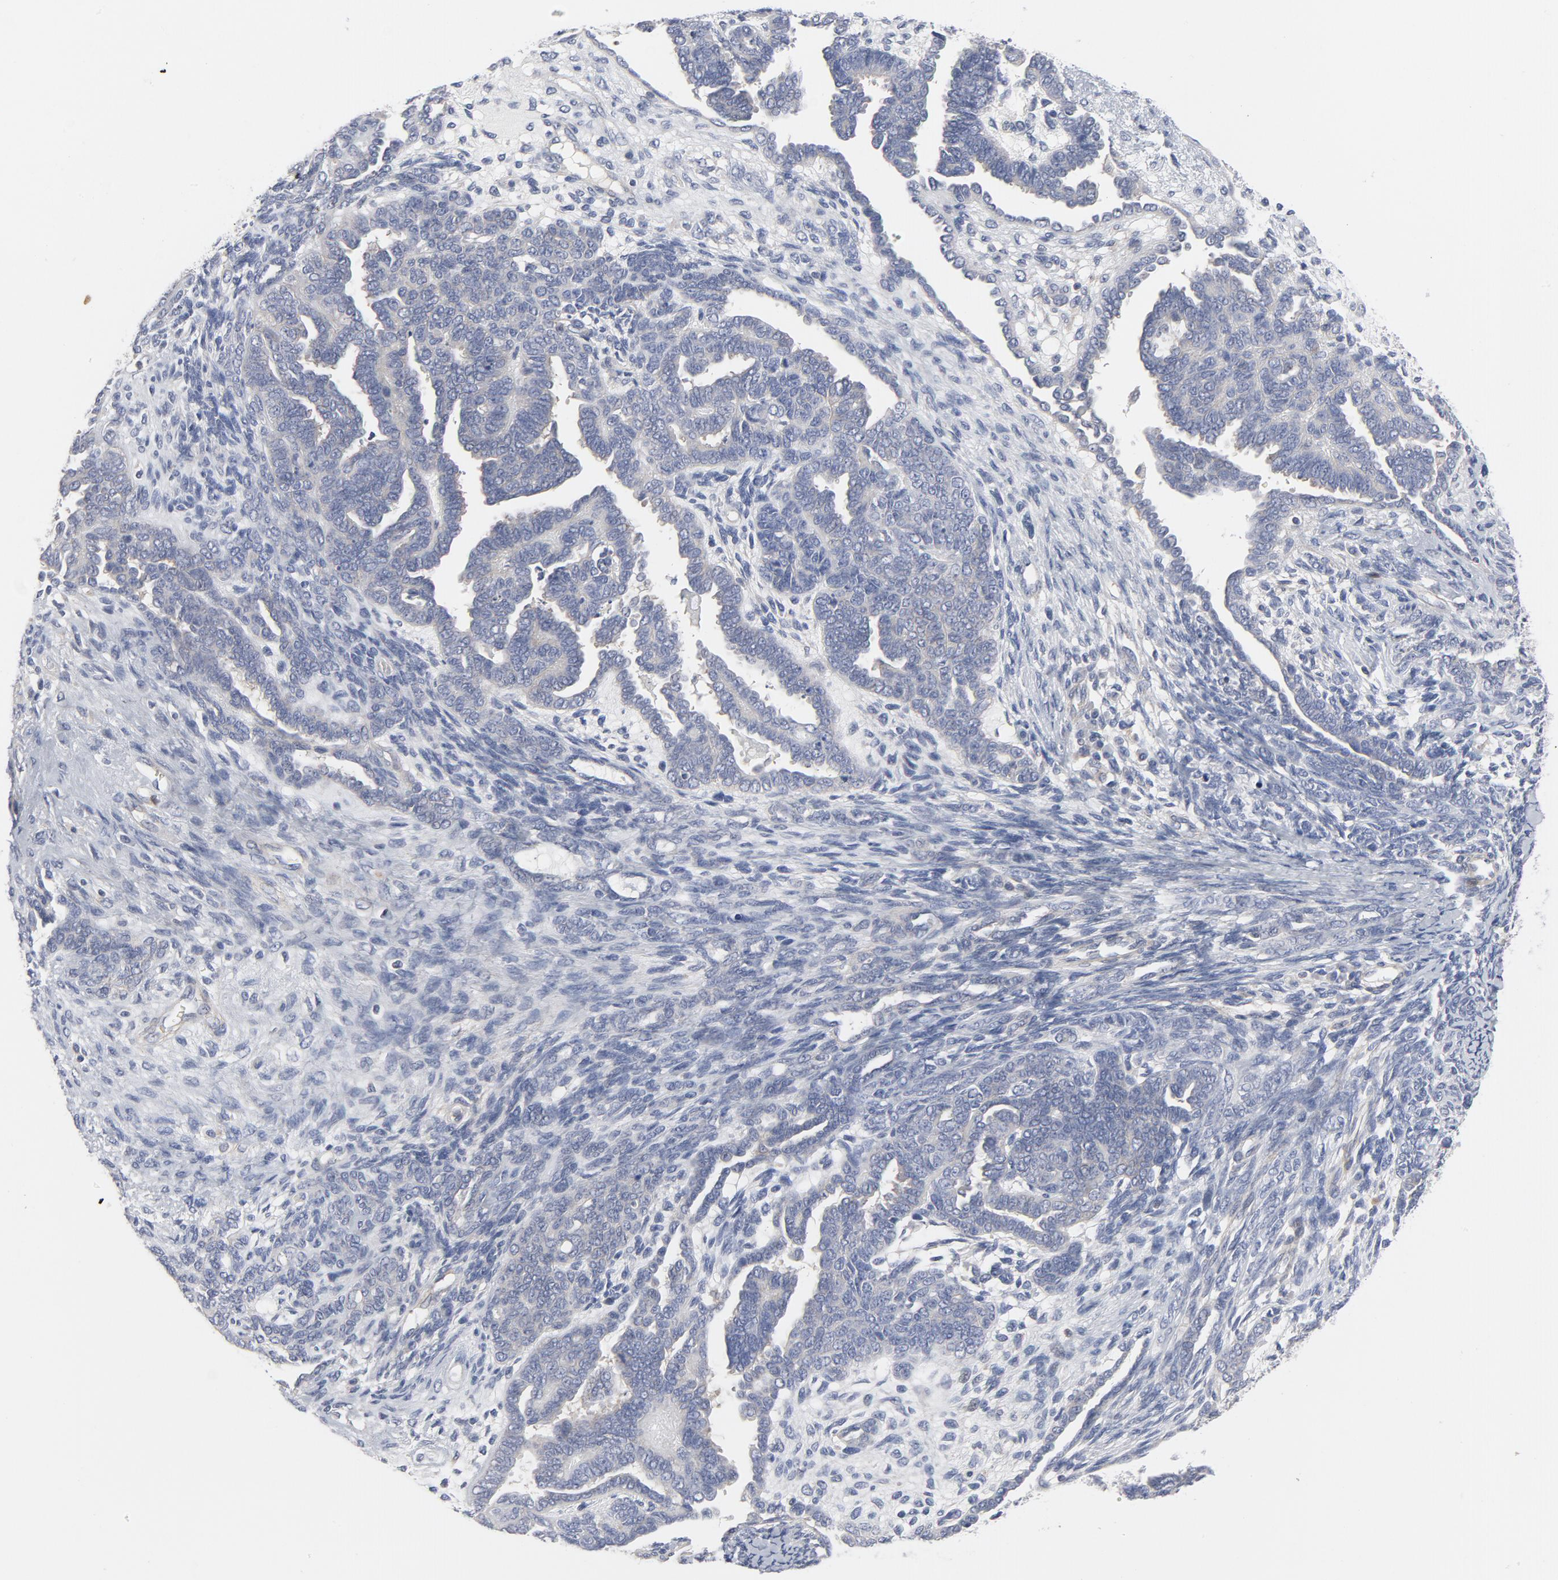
{"staining": {"intensity": "negative", "quantity": "none", "location": "none"}, "tissue": "endometrial cancer", "cell_type": "Tumor cells", "image_type": "cancer", "snomed": [{"axis": "morphology", "description": "Neoplasm, malignant, NOS"}, {"axis": "topography", "description": "Endometrium"}], "caption": "The micrograph demonstrates no significant expression in tumor cells of endometrial cancer. Brightfield microscopy of immunohistochemistry stained with DAB (3,3'-diaminobenzidine) (brown) and hematoxylin (blue), captured at high magnification.", "gene": "ROCK1", "patient": {"sex": "female", "age": 74}}